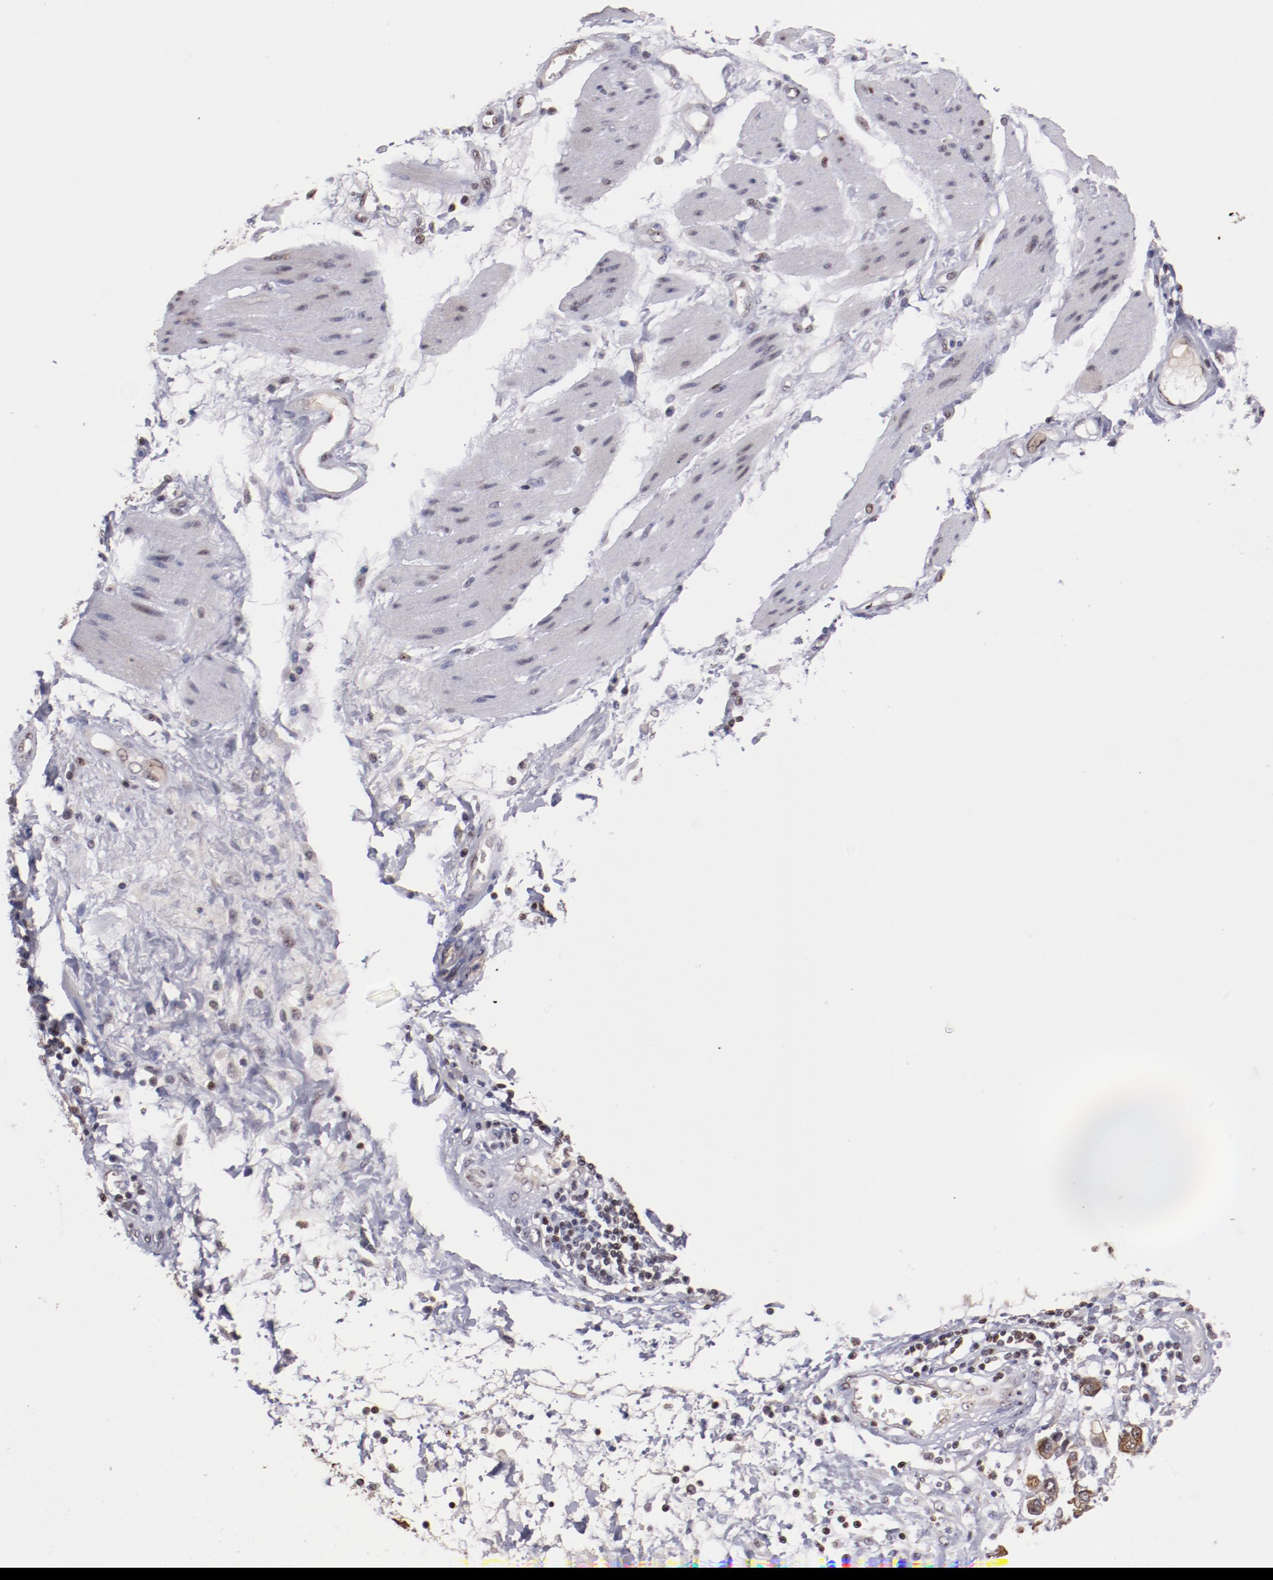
{"staining": {"intensity": "moderate", "quantity": "25%-75%", "location": "cytoplasmic/membranous"}, "tissue": "stomach cancer", "cell_type": "Tumor cells", "image_type": "cancer", "snomed": [{"axis": "morphology", "description": "Adenocarcinoma, NOS"}, {"axis": "topography", "description": "Pancreas"}, {"axis": "topography", "description": "Stomach, upper"}], "caption": "Immunohistochemistry photomicrograph of neoplastic tissue: stomach cancer stained using IHC reveals medium levels of moderate protein expression localized specifically in the cytoplasmic/membranous of tumor cells, appearing as a cytoplasmic/membranous brown color.", "gene": "DDX24", "patient": {"sex": "male", "age": 77}}